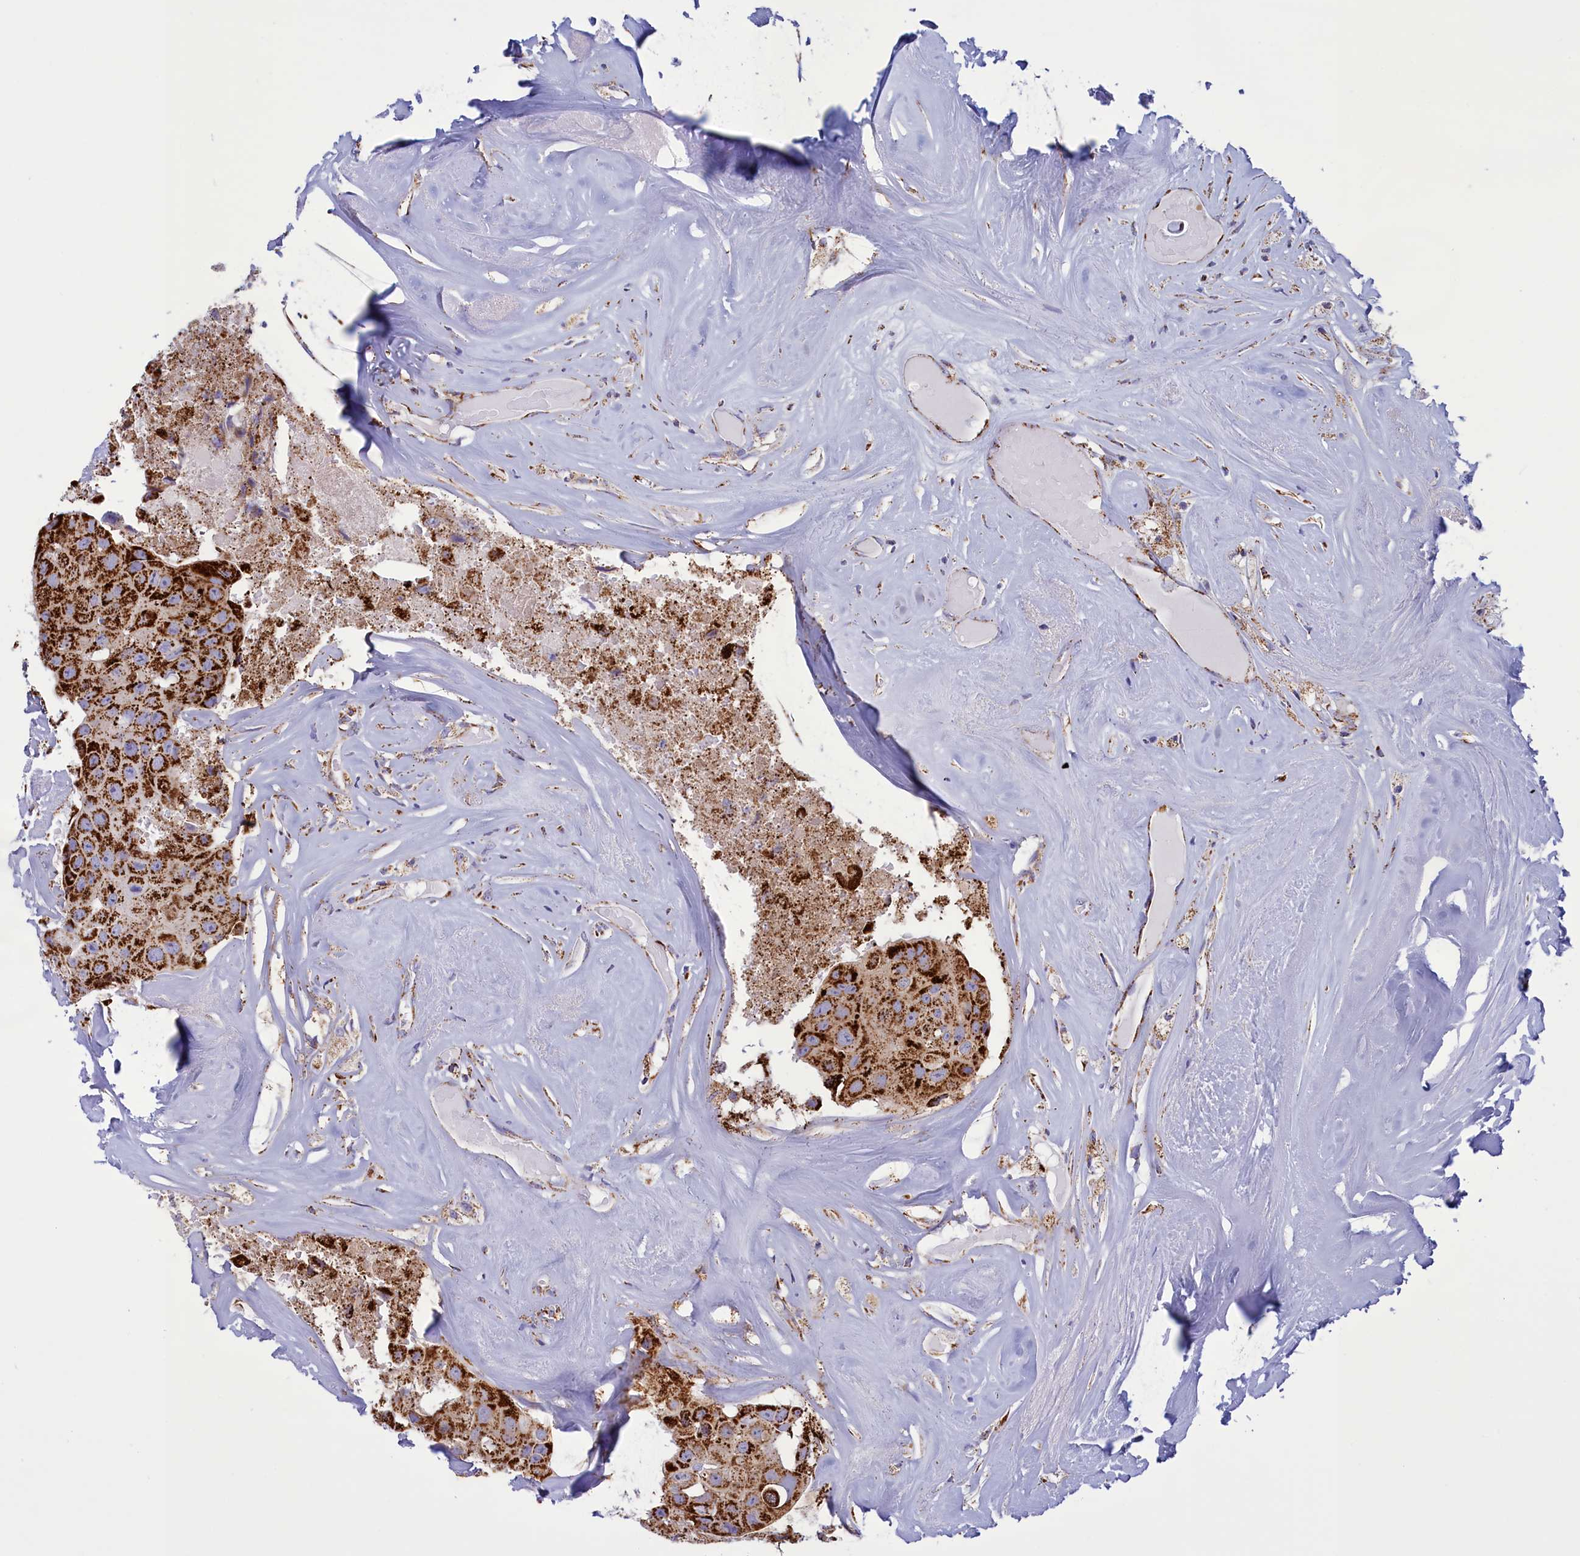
{"staining": {"intensity": "strong", "quantity": ">75%", "location": "cytoplasmic/membranous"}, "tissue": "head and neck cancer", "cell_type": "Tumor cells", "image_type": "cancer", "snomed": [{"axis": "morphology", "description": "Adenocarcinoma, NOS"}, {"axis": "morphology", "description": "Adenocarcinoma, metastatic, NOS"}, {"axis": "topography", "description": "Head-Neck"}], "caption": "The histopathology image displays a brown stain indicating the presence of a protein in the cytoplasmic/membranous of tumor cells in head and neck cancer. Immunohistochemistry (ihc) stains the protein in brown and the nuclei are stained blue.", "gene": "ISOC2", "patient": {"sex": "male", "age": 75}}